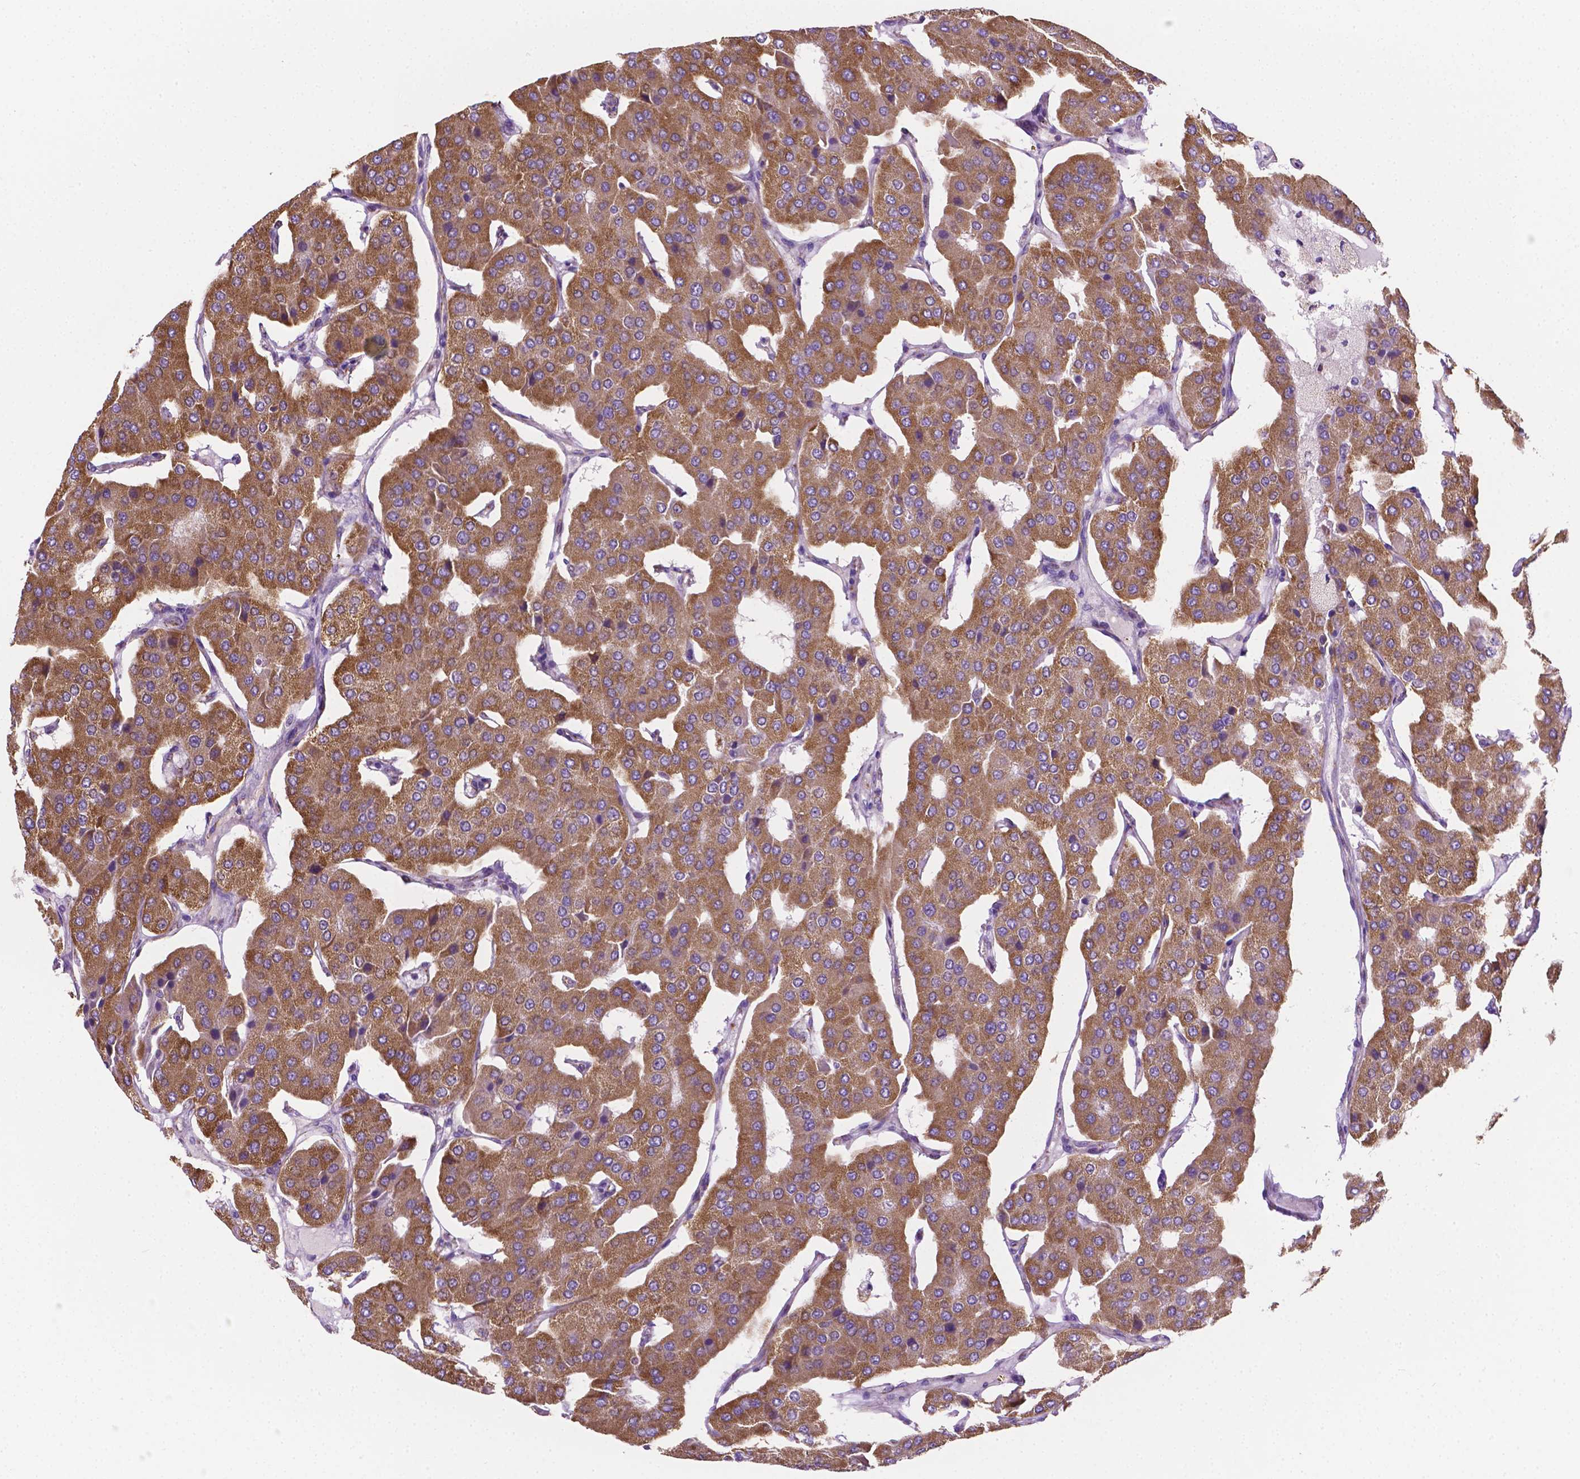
{"staining": {"intensity": "moderate", "quantity": ">75%", "location": "cytoplasmic/membranous"}, "tissue": "parathyroid gland", "cell_type": "Glandular cells", "image_type": "normal", "snomed": [{"axis": "morphology", "description": "Normal tissue, NOS"}, {"axis": "morphology", "description": "Adenoma, NOS"}, {"axis": "topography", "description": "Parathyroid gland"}], "caption": "Glandular cells exhibit medium levels of moderate cytoplasmic/membranous positivity in about >75% of cells in benign human parathyroid gland. (brown staining indicates protein expression, while blue staining denotes nuclei).", "gene": "RMDN3", "patient": {"sex": "female", "age": 86}}